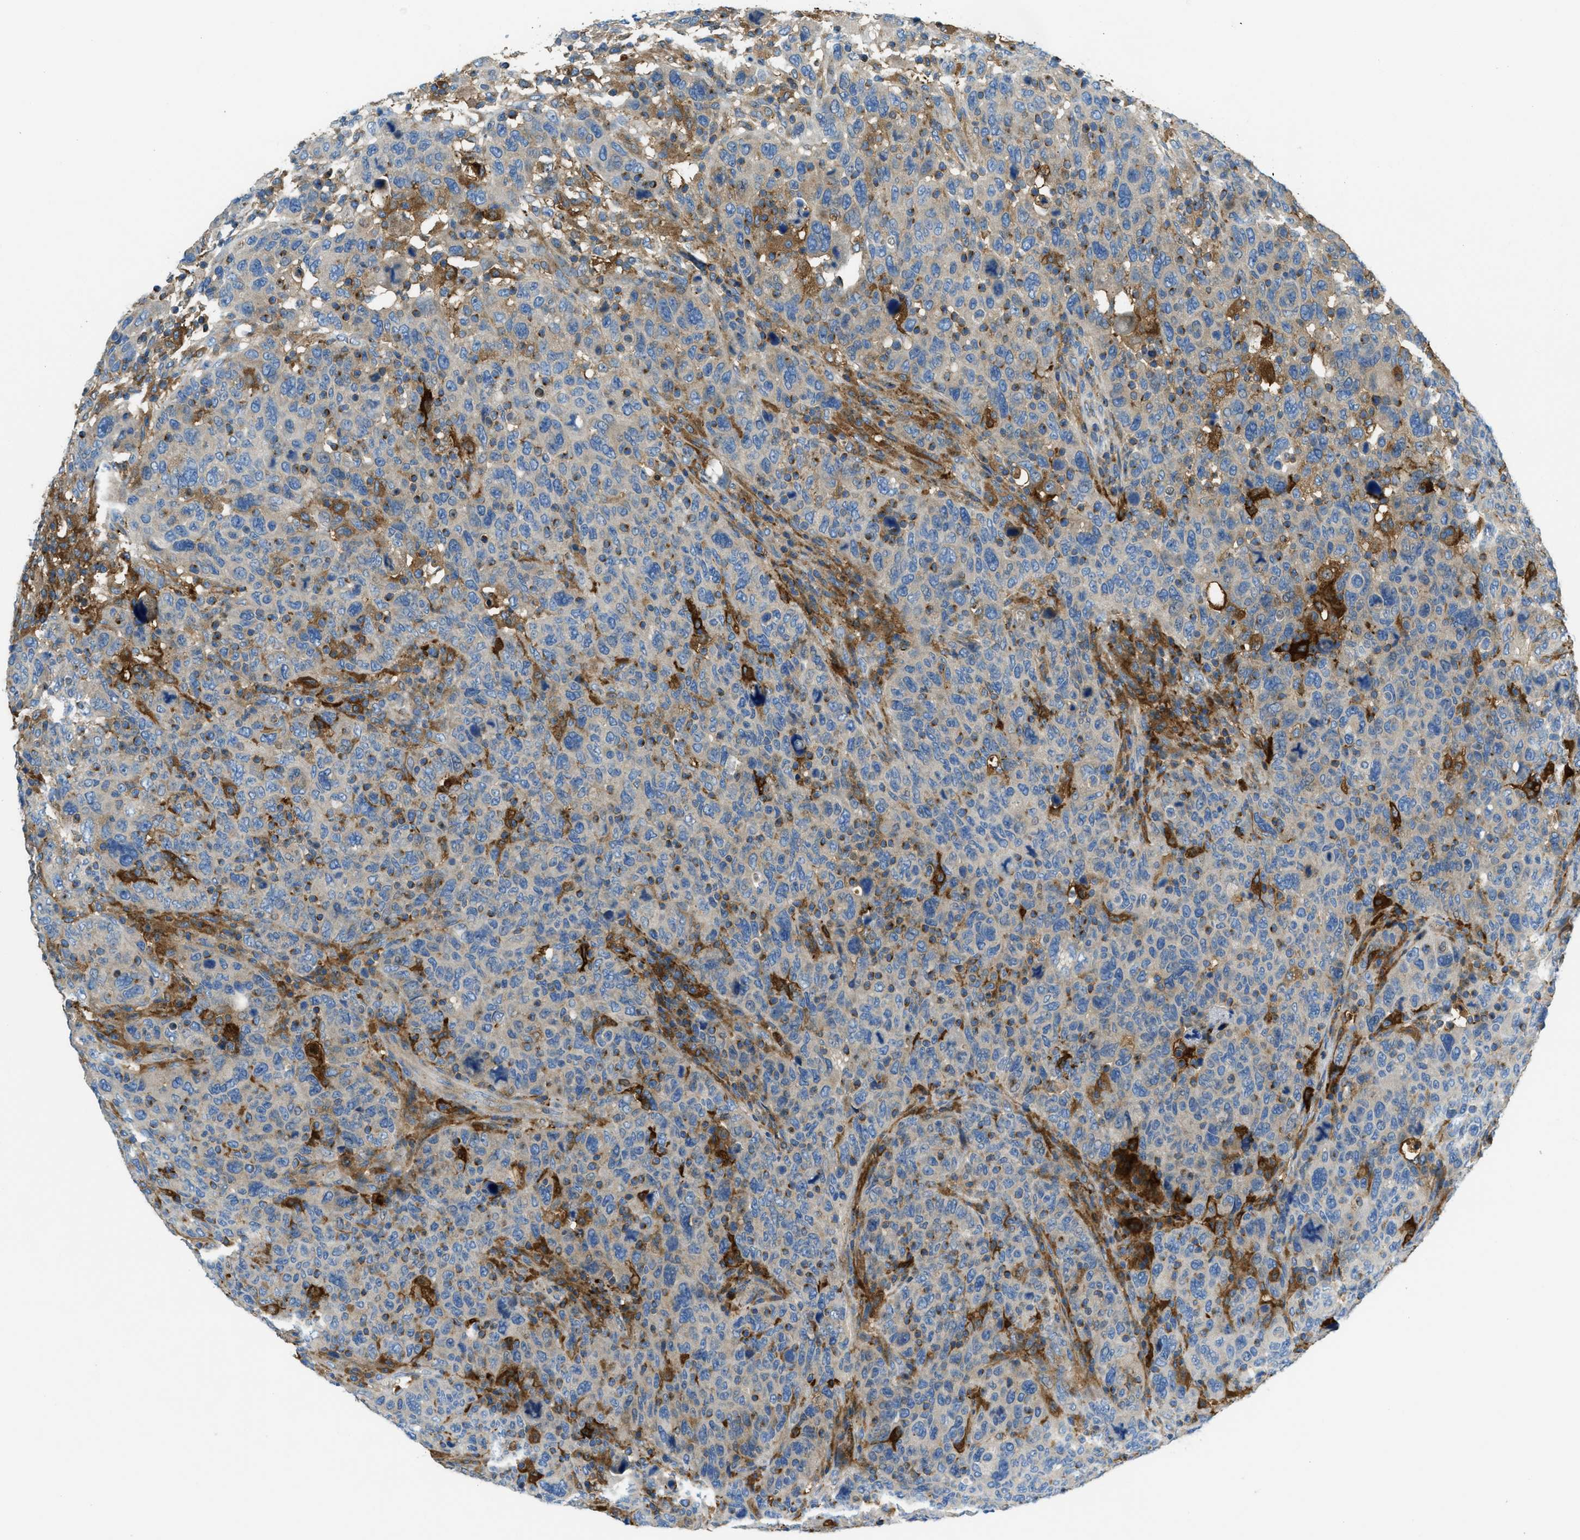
{"staining": {"intensity": "weak", "quantity": "25%-75%", "location": "cytoplasmic/membranous"}, "tissue": "breast cancer", "cell_type": "Tumor cells", "image_type": "cancer", "snomed": [{"axis": "morphology", "description": "Duct carcinoma"}, {"axis": "topography", "description": "Breast"}], "caption": "Approximately 25%-75% of tumor cells in human breast cancer (intraductal carcinoma) show weak cytoplasmic/membranous protein expression as visualized by brown immunohistochemical staining.", "gene": "RFFL", "patient": {"sex": "female", "age": 37}}